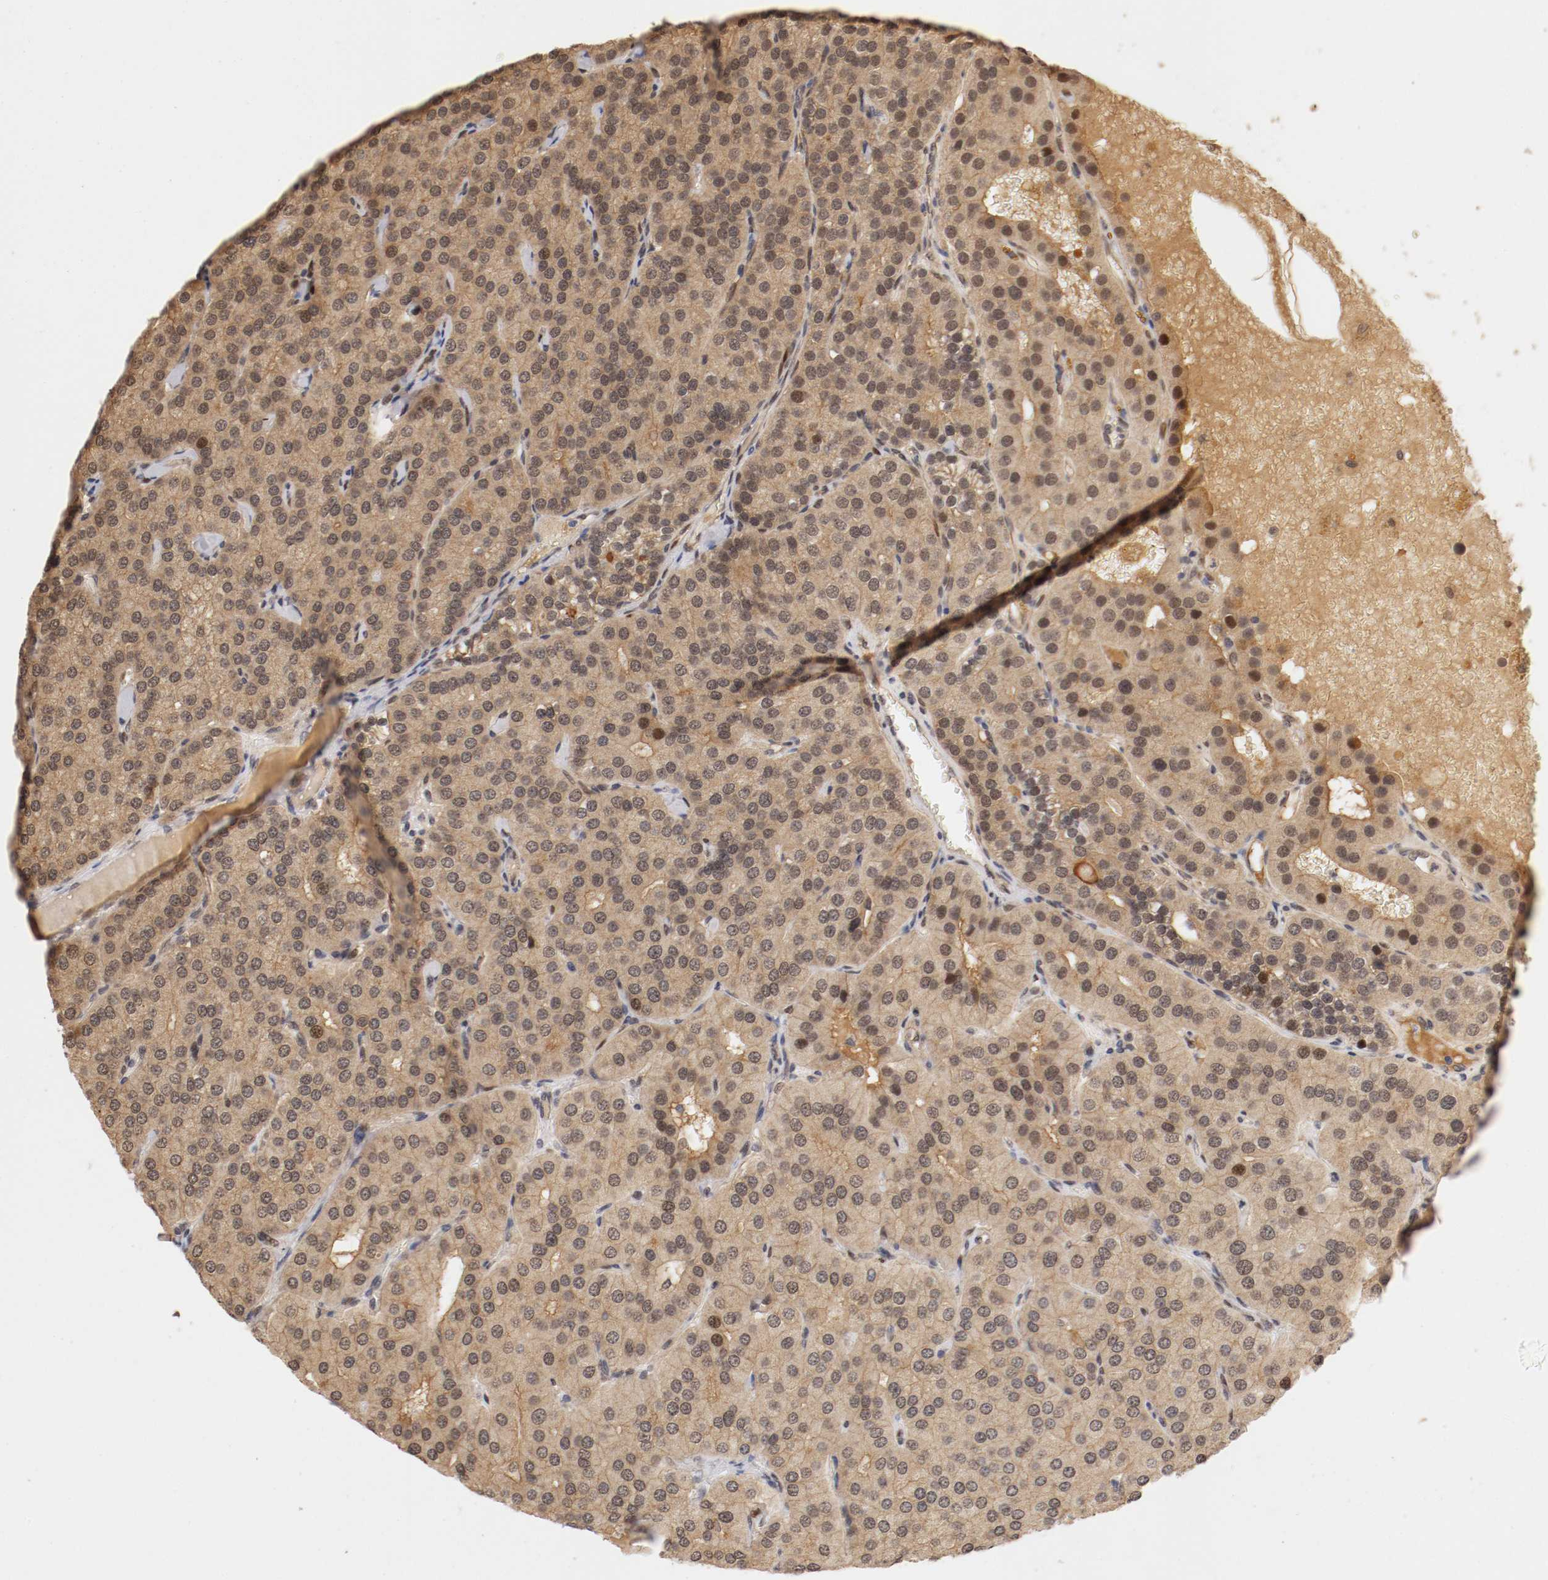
{"staining": {"intensity": "weak", "quantity": ">75%", "location": "cytoplasmic/membranous,nuclear"}, "tissue": "parathyroid gland", "cell_type": "Glandular cells", "image_type": "normal", "snomed": [{"axis": "morphology", "description": "Normal tissue, NOS"}, {"axis": "morphology", "description": "Adenoma, NOS"}, {"axis": "topography", "description": "Parathyroid gland"}], "caption": "IHC staining of unremarkable parathyroid gland, which exhibits low levels of weak cytoplasmic/membranous,nuclear staining in approximately >75% of glandular cells indicating weak cytoplasmic/membranous,nuclear protein staining. The staining was performed using DAB (3,3'-diaminobenzidine) (brown) for protein detection and nuclei were counterstained in hematoxylin (blue).", "gene": "DNMT3B", "patient": {"sex": "female", "age": 86}}